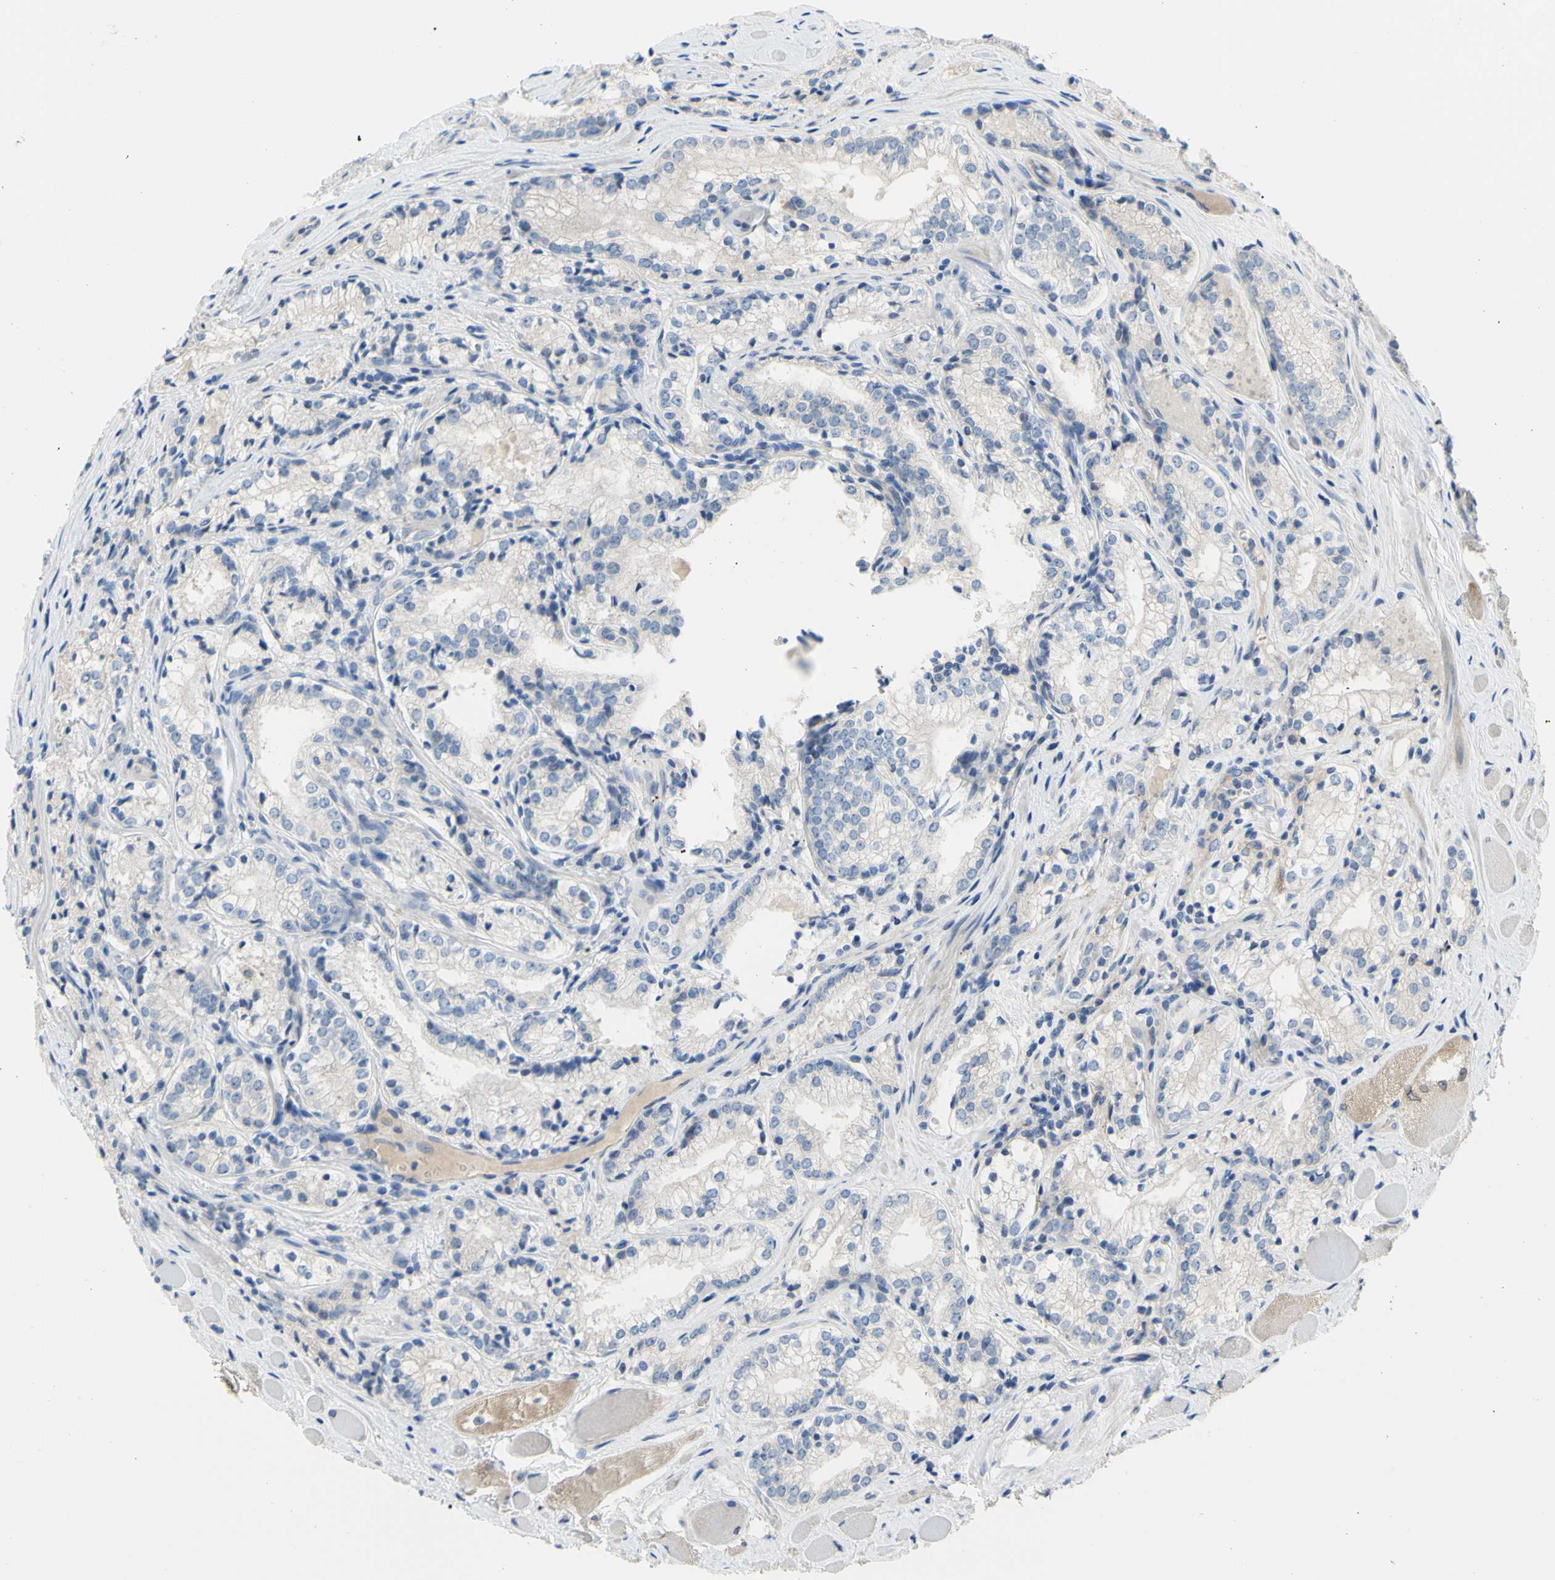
{"staining": {"intensity": "negative", "quantity": "none", "location": "none"}, "tissue": "prostate cancer", "cell_type": "Tumor cells", "image_type": "cancer", "snomed": [{"axis": "morphology", "description": "Adenocarcinoma, Low grade"}, {"axis": "topography", "description": "Prostate"}], "caption": "Tumor cells show no significant positivity in prostate cancer. Brightfield microscopy of IHC stained with DAB (3,3'-diaminobenzidine) (brown) and hematoxylin (blue), captured at high magnification.", "gene": "TMEM59L", "patient": {"sex": "male", "age": 60}}